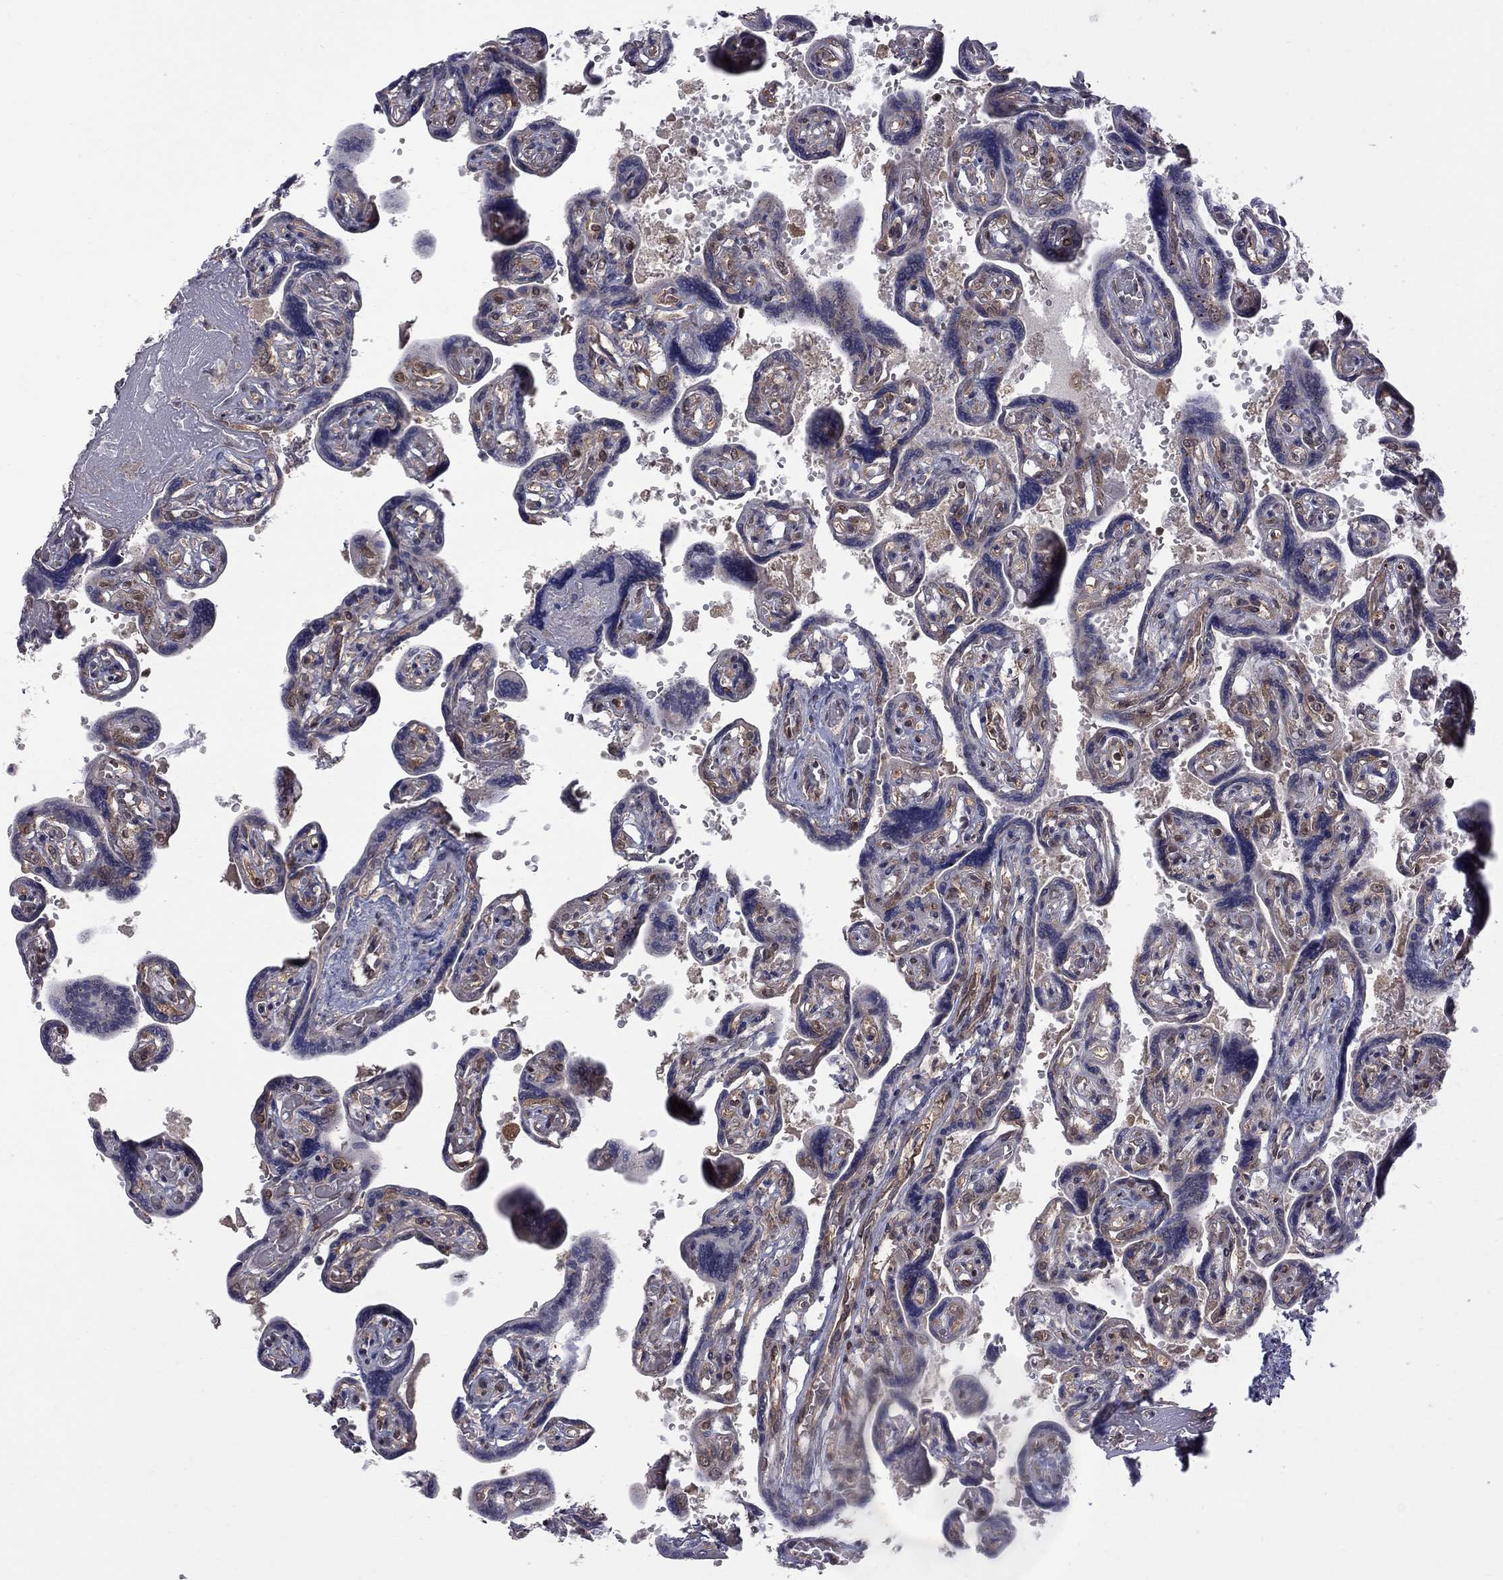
{"staining": {"intensity": "moderate", "quantity": ">75%", "location": "cytoplasmic/membranous"}, "tissue": "placenta", "cell_type": "Decidual cells", "image_type": "normal", "snomed": [{"axis": "morphology", "description": "Normal tissue, NOS"}, {"axis": "topography", "description": "Placenta"}], "caption": "Protein positivity by immunohistochemistry (IHC) demonstrates moderate cytoplasmic/membranous expression in approximately >75% of decidual cells in unremarkable placenta.", "gene": "NAA50", "patient": {"sex": "female", "age": 32}}